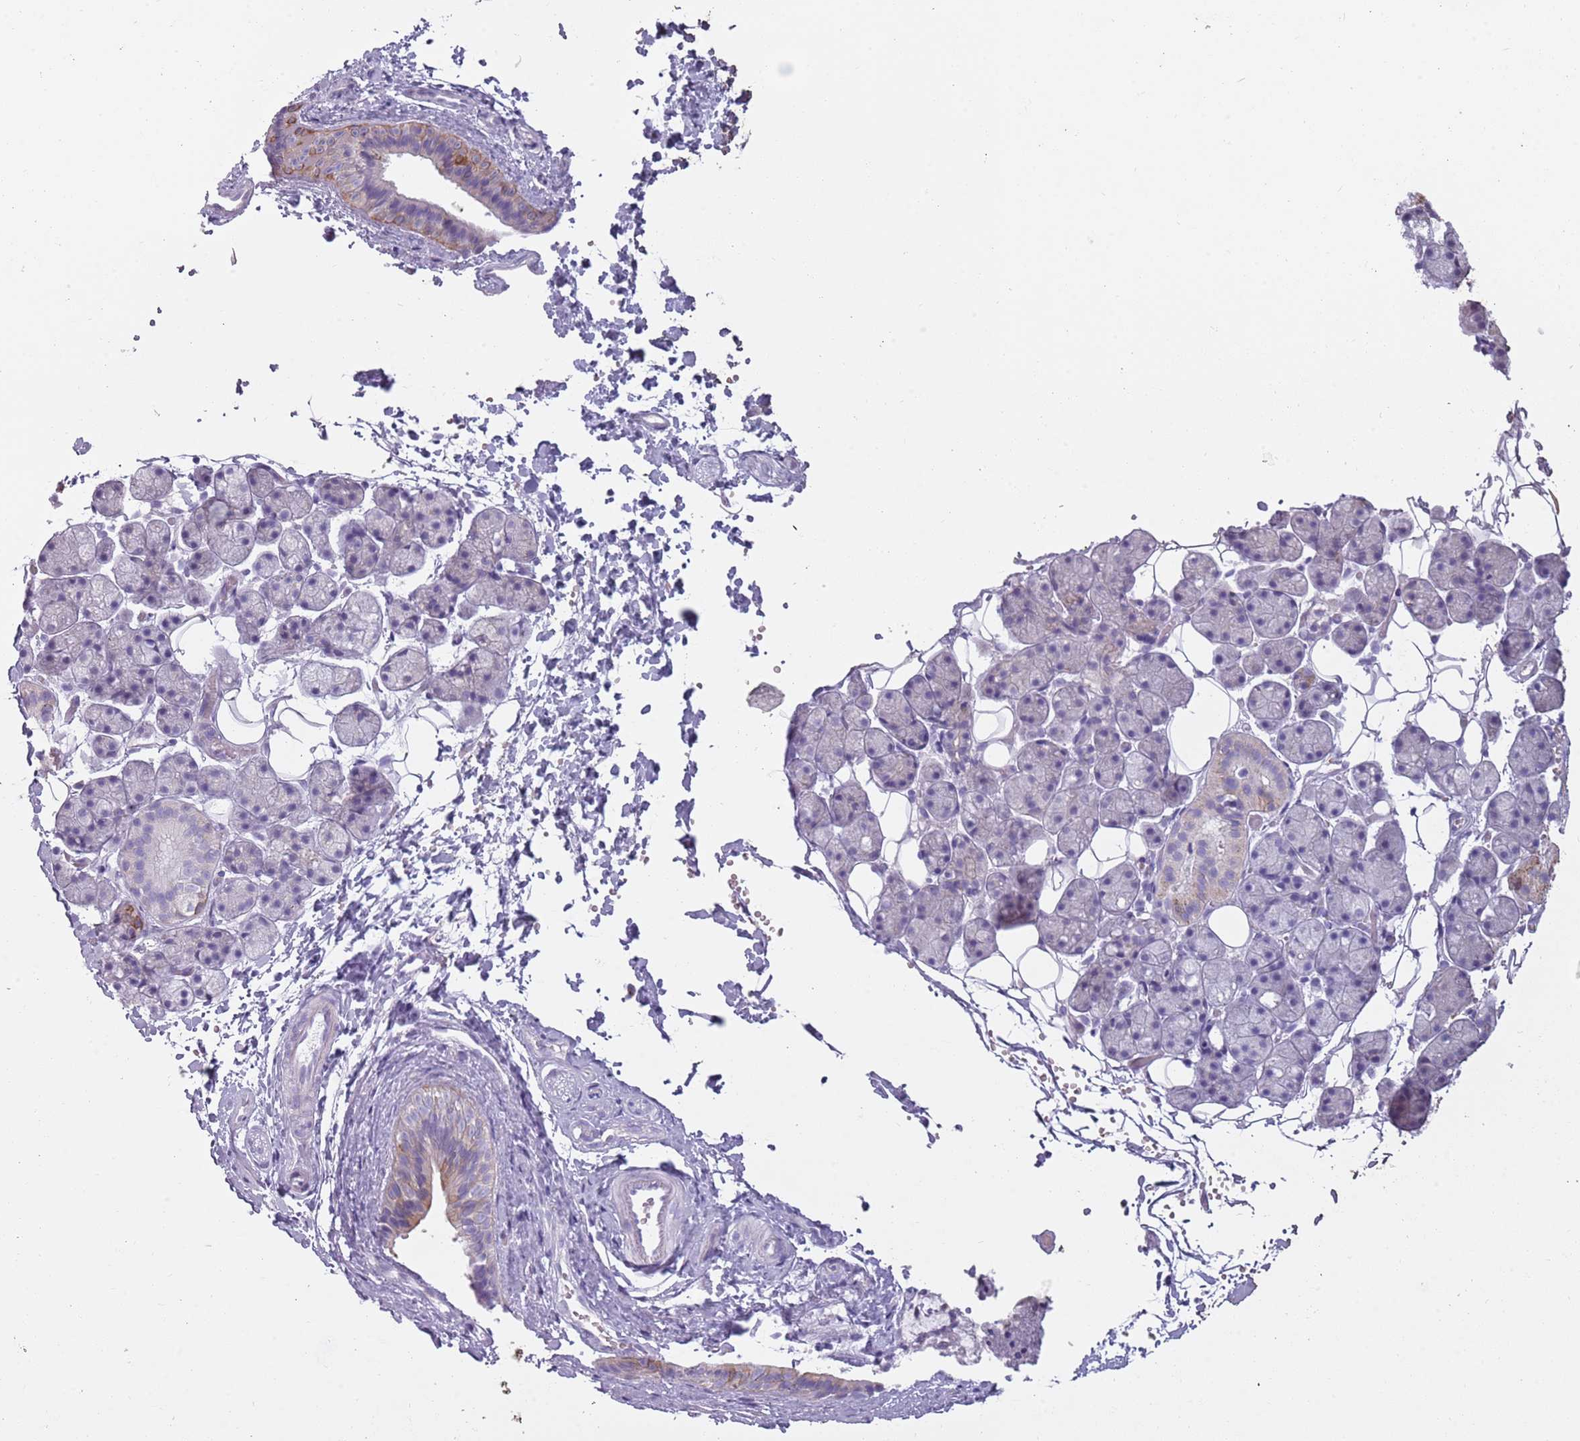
{"staining": {"intensity": "moderate", "quantity": "<25%", "location": "cytoplasmic/membranous"}, "tissue": "salivary gland", "cell_type": "Glandular cells", "image_type": "normal", "snomed": [{"axis": "morphology", "description": "Normal tissue, NOS"}, {"axis": "topography", "description": "Salivary gland"}], "caption": "A high-resolution micrograph shows immunohistochemistry staining of benign salivary gland, which shows moderate cytoplasmic/membranous expression in approximately <25% of glandular cells.", "gene": "NWD2", "patient": {"sex": "female", "age": 33}}